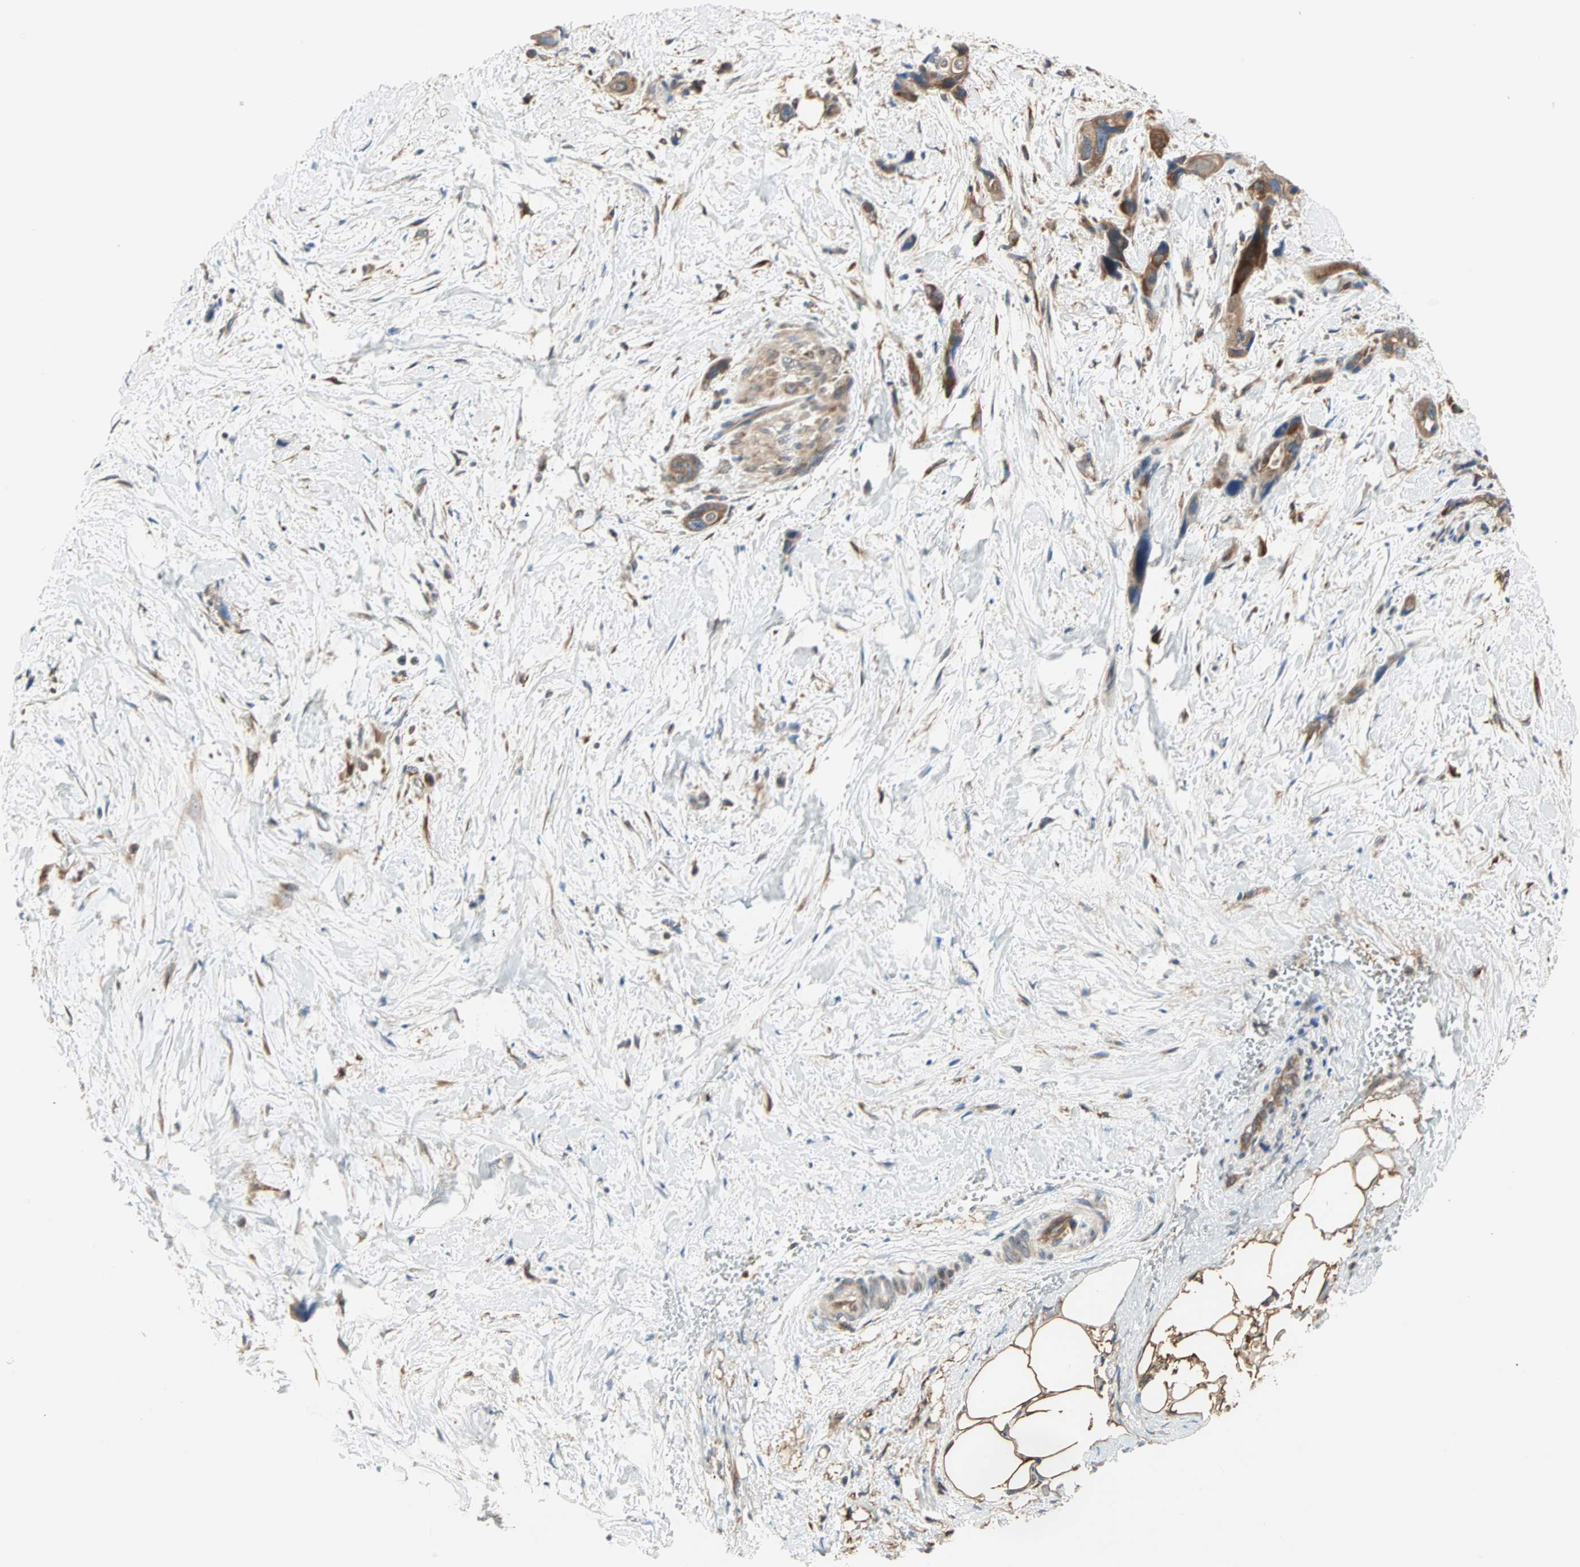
{"staining": {"intensity": "moderate", "quantity": ">75%", "location": "cytoplasmic/membranous"}, "tissue": "pancreatic cancer", "cell_type": "Tumor cells", "image_type": "cancer", "snomed": [{"axis": "morphology", "description": "Adenocarcinoma, NOS"}, {"axis": "topography", "description": "Pancreas"}], "caption": "Adenocarcinoma (pancreatic) was stained to show a protein in brown. There is medium levels of moderate cytoplasmic/membranous positivity in approximately >75% of tumor cells.", "gene": "SAR1A", "patient": {"sex": "male", "age": 46}}